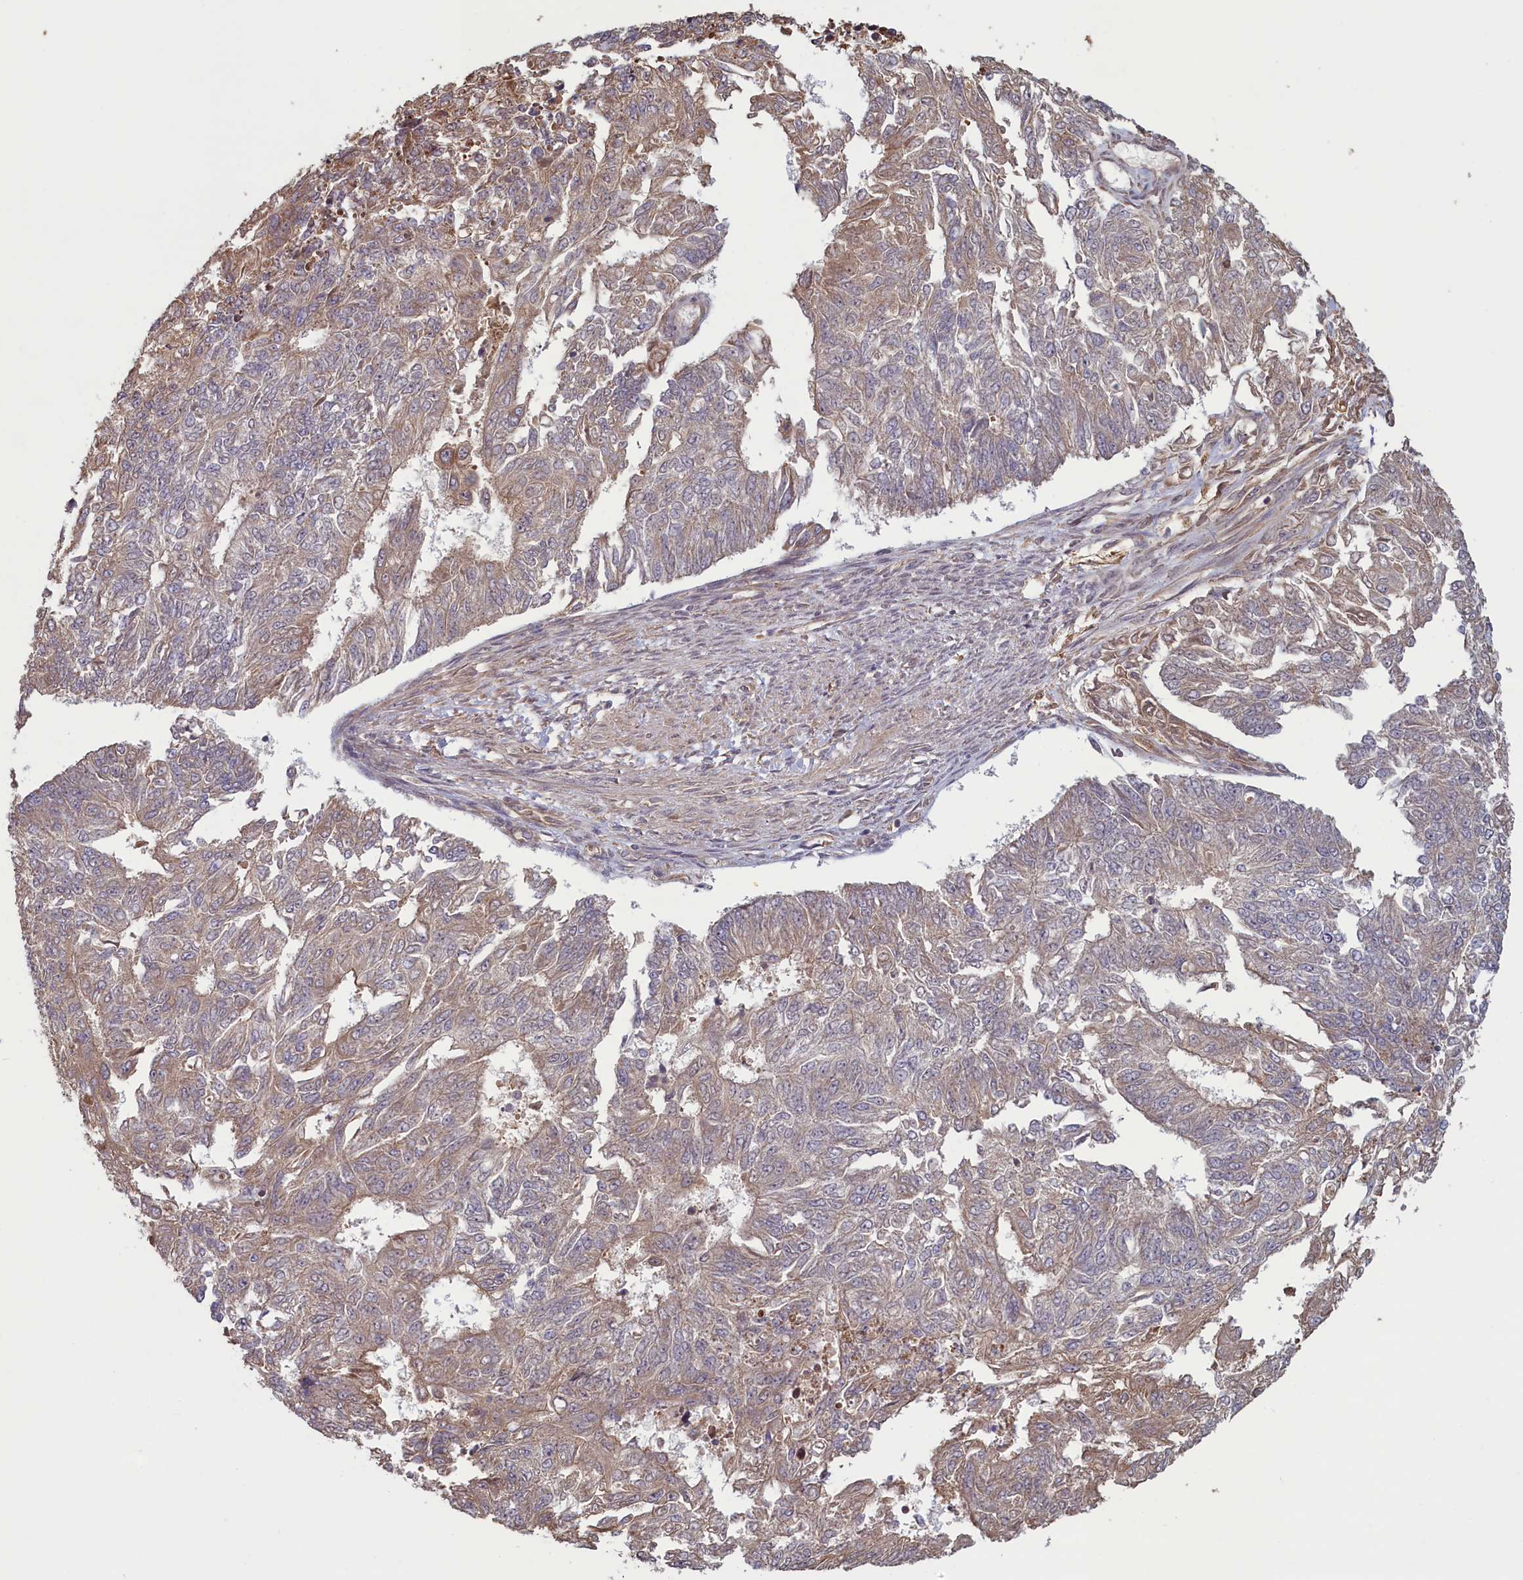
{"staining": {"intensity": "weak", "quantity": "25%-75%", "location": "cytoplasmic/membranous"}, "tissue": "endometrial cancer", "cell_type": "Tumor cells", "image_type": "cancer", "snomed": [{"axis": "morphology", "description": "Adenocarcinoma, NOS"}, {"axis": "topography", "description": "Endometrium"}], "caption": "Tumor cells show weak cytoplasmic/membranous staining in approximately 25%-75% of cells in endometrial cancer.", "gene": "CIAO2B", "patient": {"sex": "female", "age": 32}}